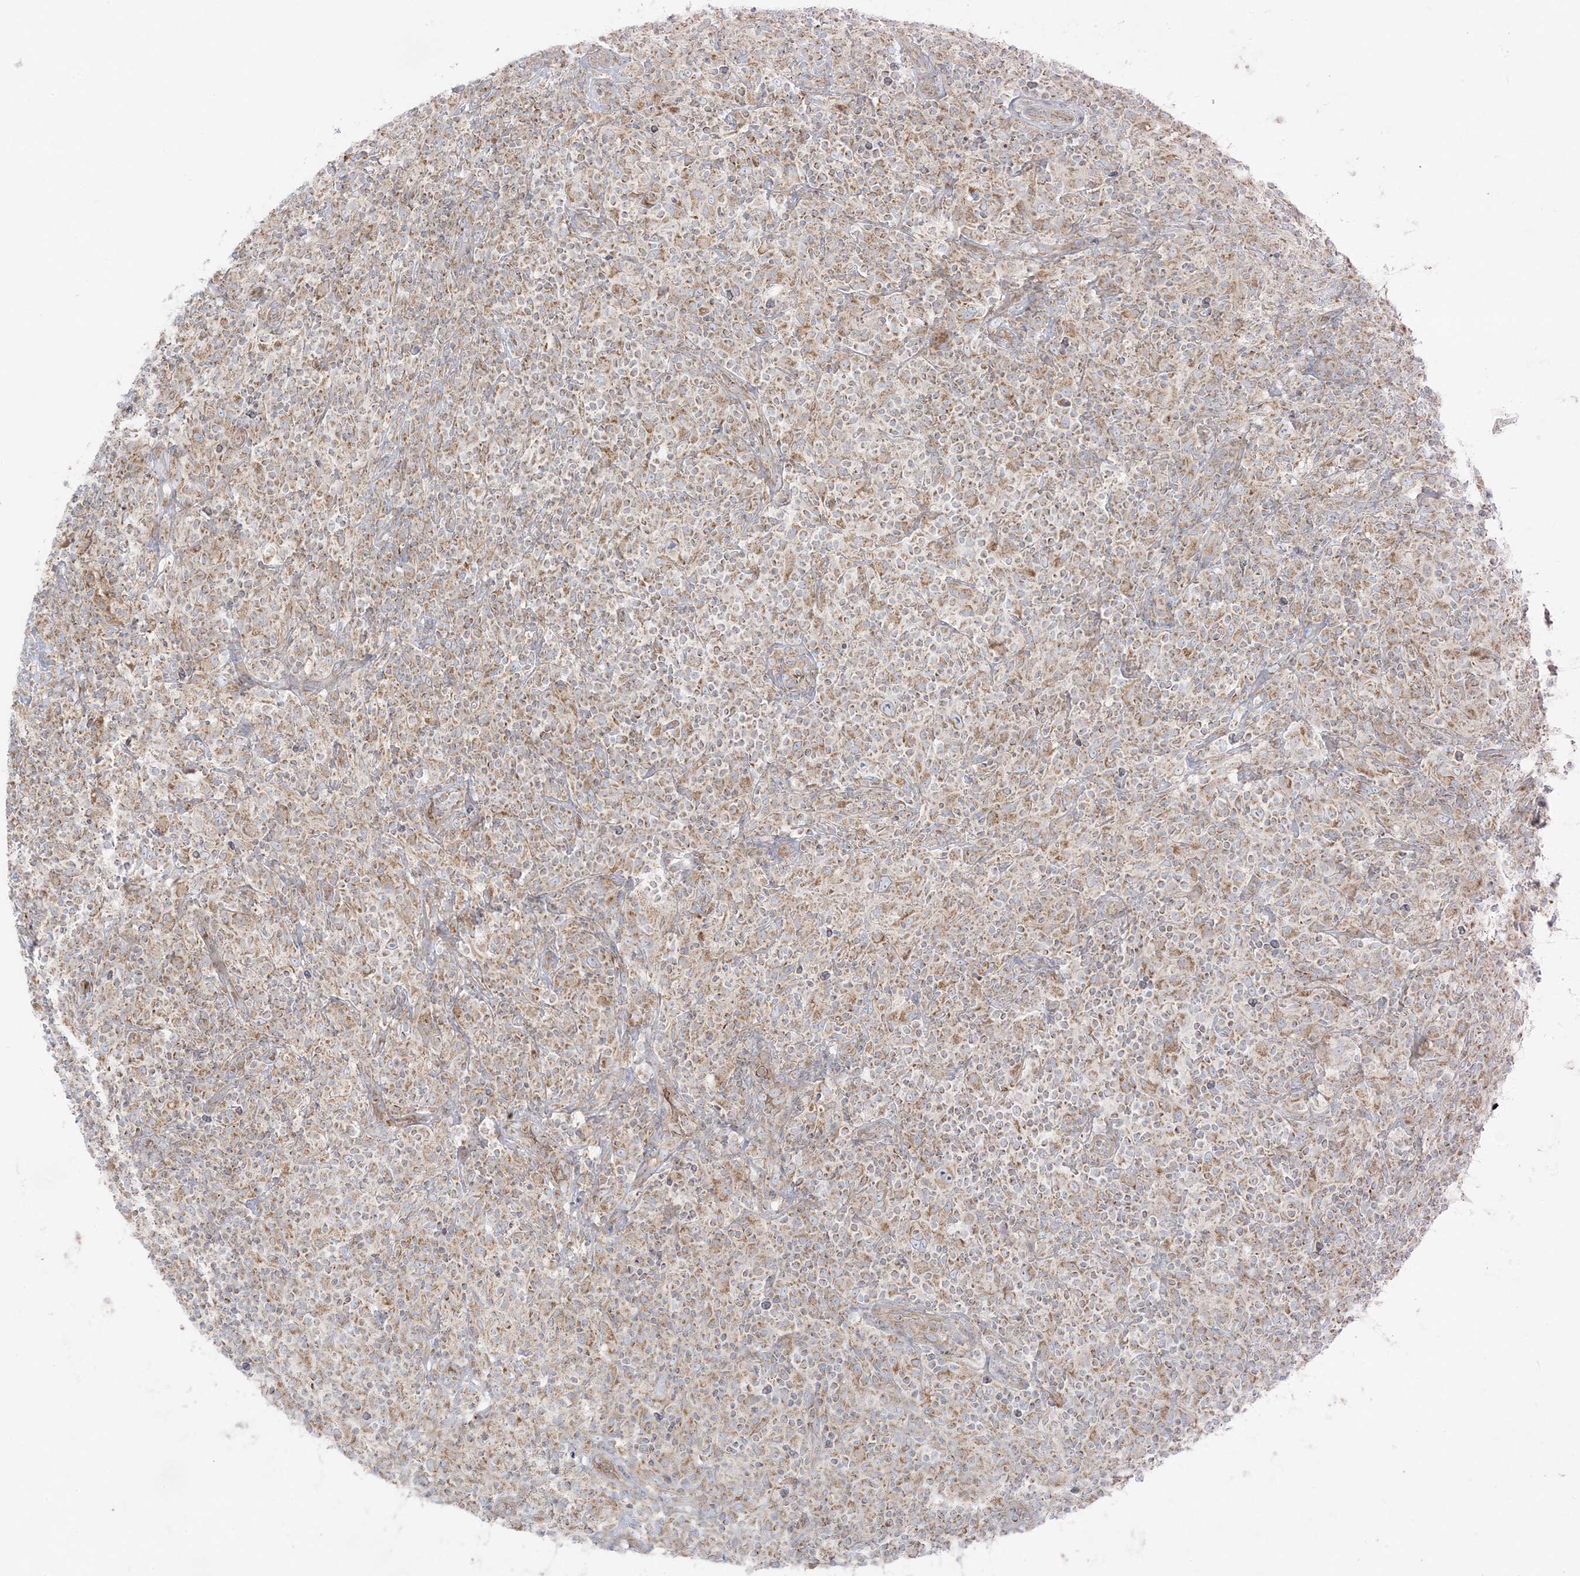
{"staining": {"intensity": "weak", "quantity": ">75%", "location": "cytoplasmic/membranous"}, "tissue": "lymphoma", "cell_type": "Tumor cells", "image_type": "cancer", "snomed": [{"axis": "morphology", "description": "Hodgkin's disease, NOS"}, {"axis": "topography", "description": "Lymph node"}], "caption": "Brown immunohistochemical staining in lymphoma displays weak cytoplasmic/membranous positivity in about >75% of tumor cells.", "gene": "PIK3R4", "patient": {"sex": "male", "age": 70}}